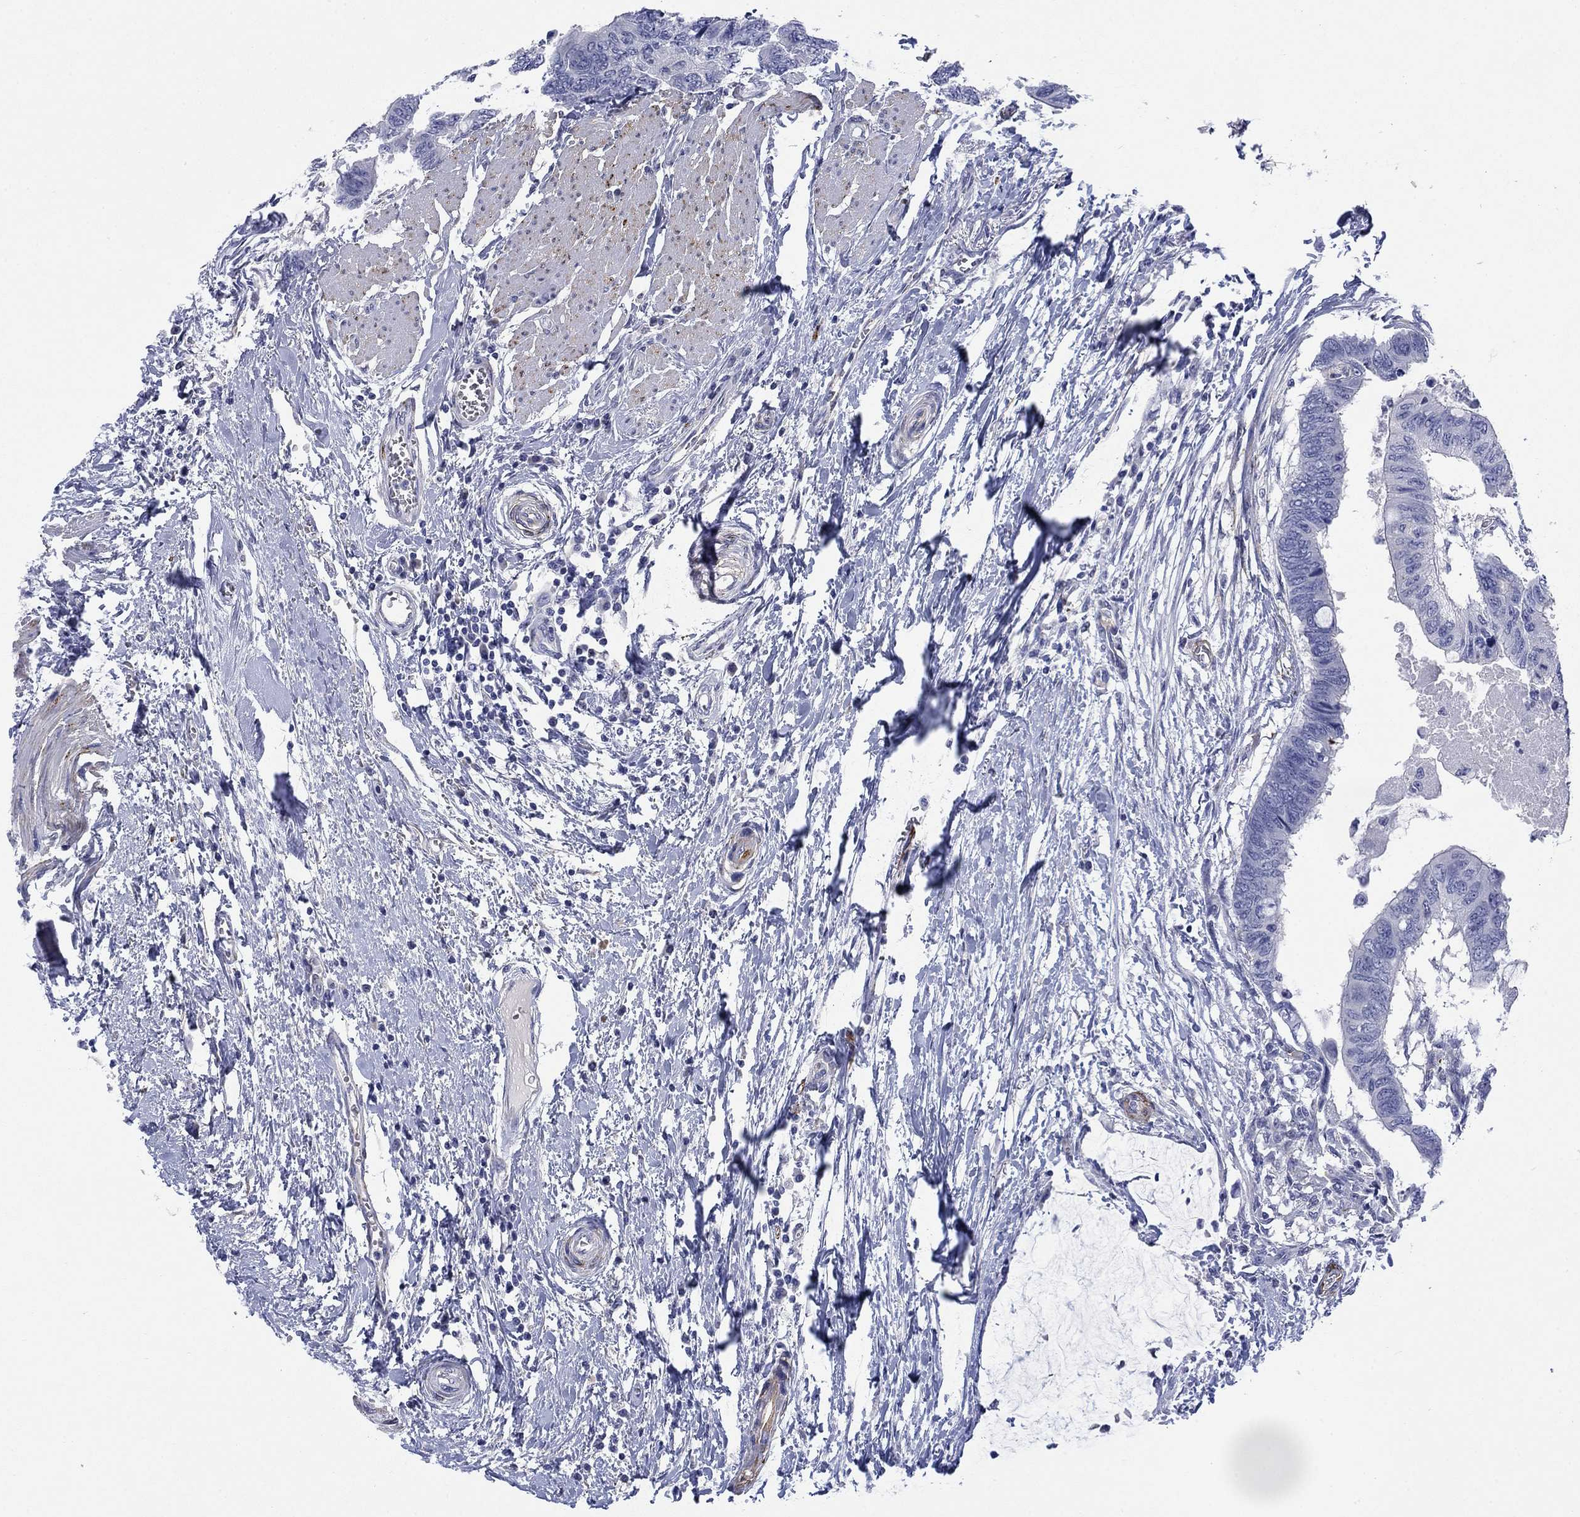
{"staining": {"intensity": "negative", "quantity": "none", "location": "none"}, "tissue": "colorectal cancer", "cell_type": "Tumor cells", "image_type": "cancer", "snomed": [{"axis": "morphology", "description": "Normal tissue, NOS"}, {"axis": "morphology", "description": "Adenocarcinoma, NOS"}, {"axis": "topography", "description": "Rectum"}, {"axis": "topography", "description": "Peripheral nerve tissue"}], "caption": "An immunohistochemistry micrograph of adenocarcinoma (colorectal) is shown. There is no staining in tumor cells of adenocarcinoma (colorectal). The staining was performed using DAB (3,3'-diaminobenzidine) to visualize the protein expression in brown, while the nuclei were stained in blue with hematoxylin (Magnification: 20x).", "gene": "PTPRZ1", "patient": {"sex": "male", "age": 92}}